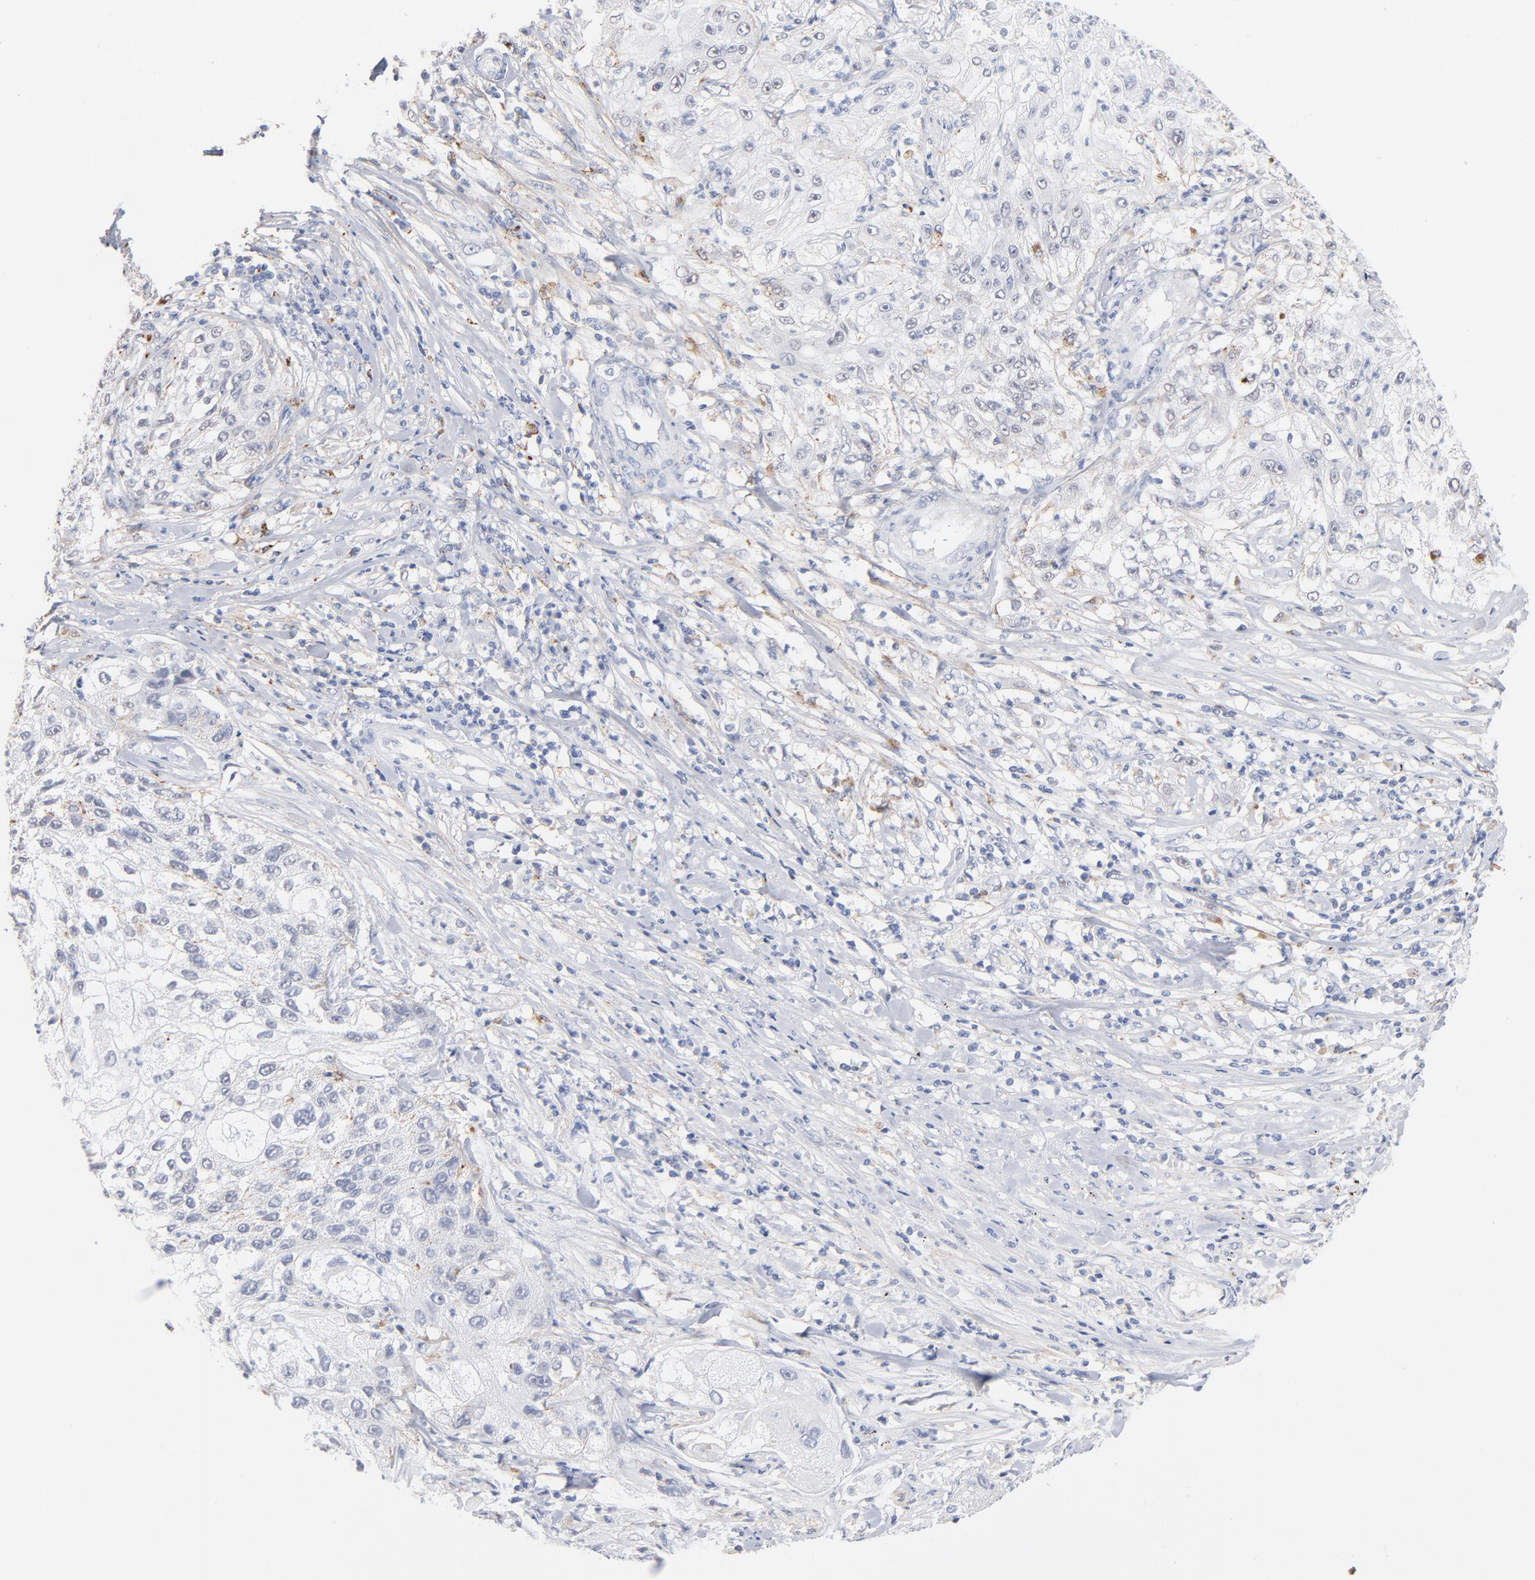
{"staining": {"intensity": "negative", "quantity": "none", "location": "none"}, "tissue": "lung cancer", "cell_type": "Tumor cells", "image_type": "cancer", "snomed": [{"axis": "morphology", "description": "Inflammation, NOS"}, {"axis": "morphology", "description": "Squamous cell carcinoma, NOS"}, {"axis": "topography", "description": "Lymph node"}, {"axis": "topography", "description": "Soft tissue"}, {"axis": "topography", "description": "Lung"}], "caption": "Tumor cells show no significant protein expression in lung cancer. Brightfield microscopy of IHC stained with DAB (brown) and hematoxylin (blue), captured at high magnification.", "gene": "LTBP2", "patient": {"sex": "male", "age": 66}}